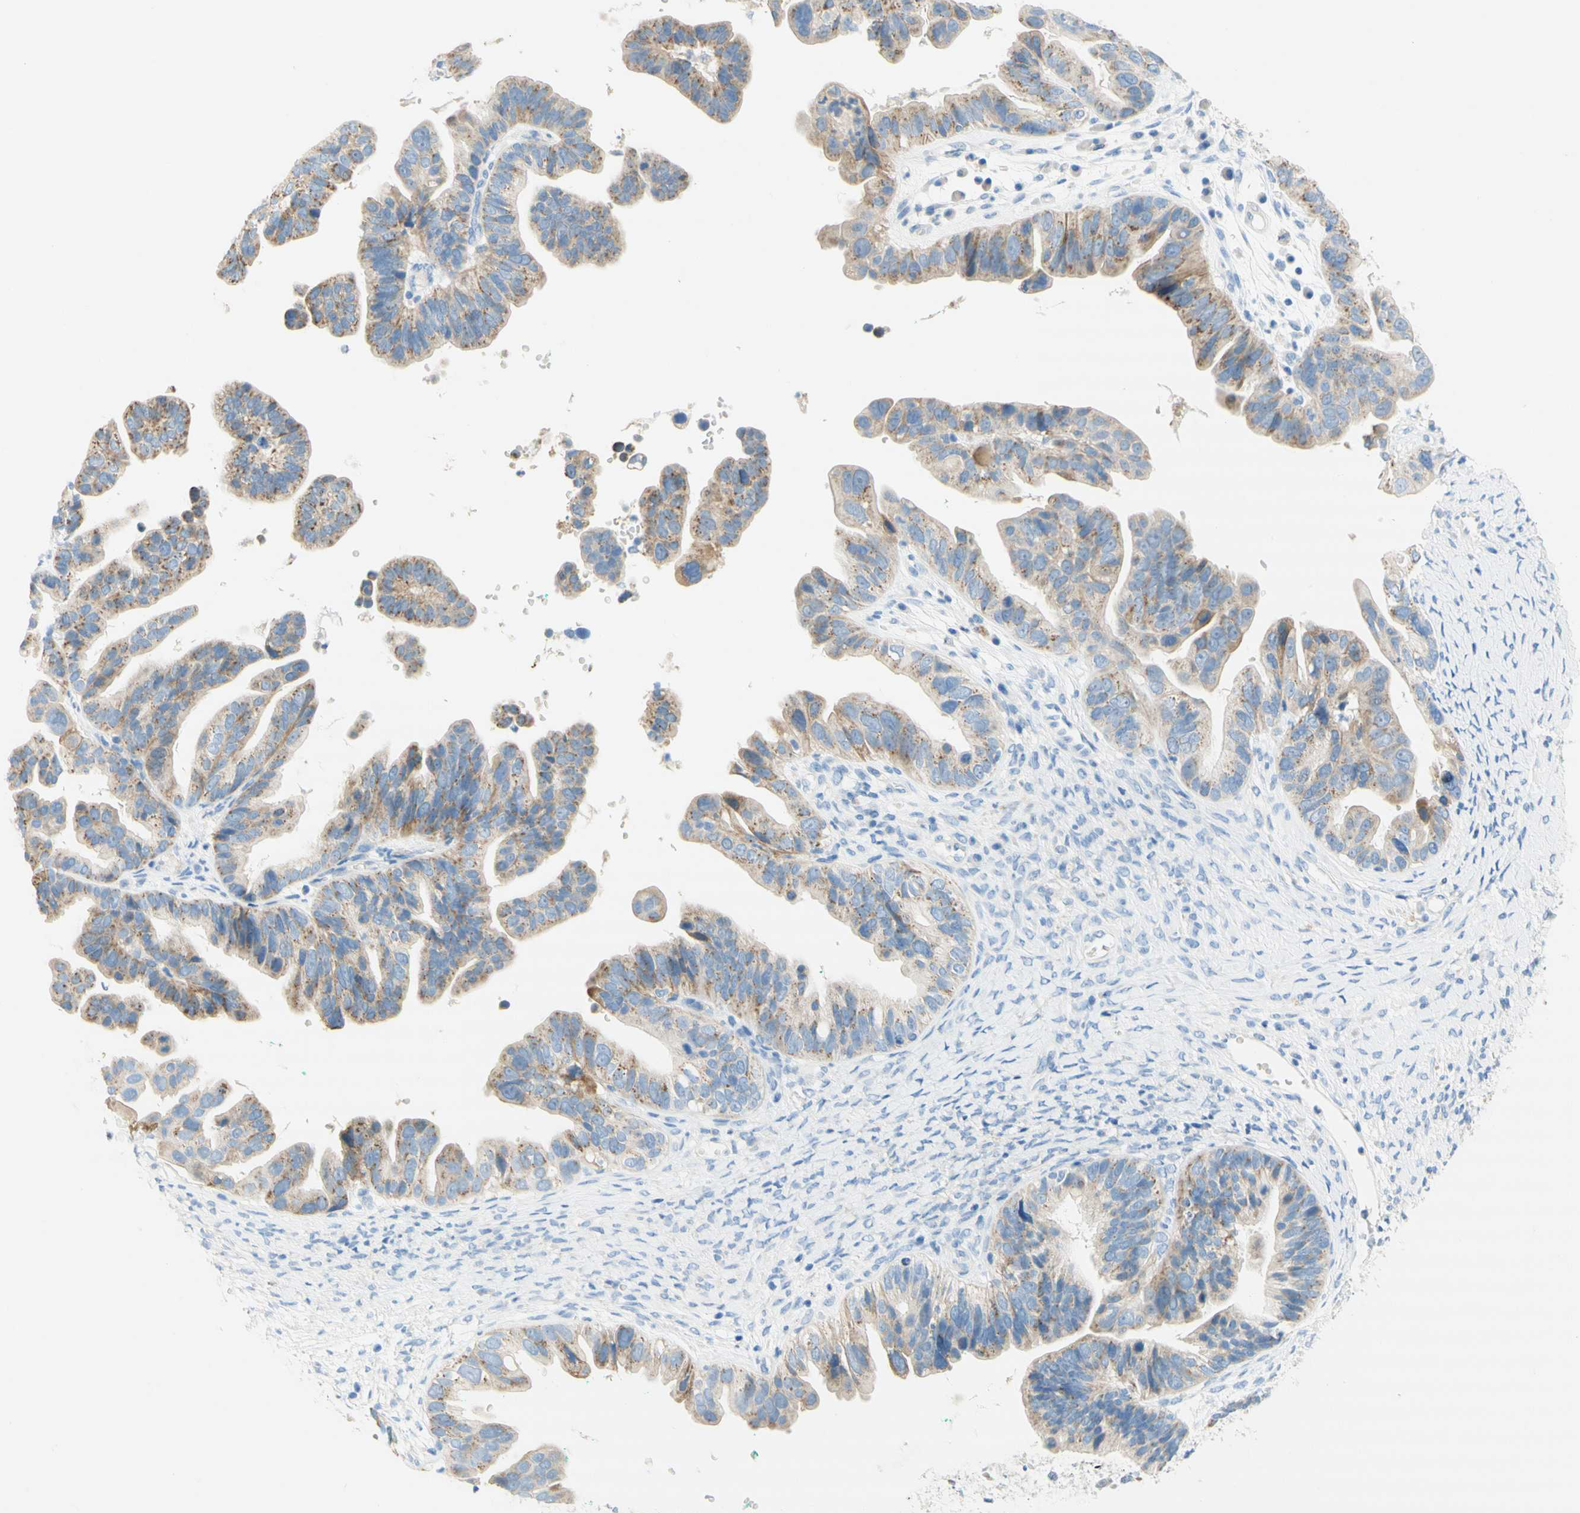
{"staining": {"intensity": "weak", "quantity": "25%-75%", "location": "cytoplasmic/membranous"}, "tissue": "ovarian cancer", "cell_type": "Tumor cells", "image_type": "cancer", "snomed": [{"axis": "morphology", "description": "Cystadenocarcinoma, serous, NOS"}, {"axis": "topography", "description": "Ovary"}], "caption": "DAB immunohistochemical staining of human ovarian serous cystadenocarcinoma shows weak cytoplasmic/membranous protein expression in approximately 25%-75% of tumor cells.", "gene": "POLR2J3", "patient": {"sex": "female", "age": 56}}